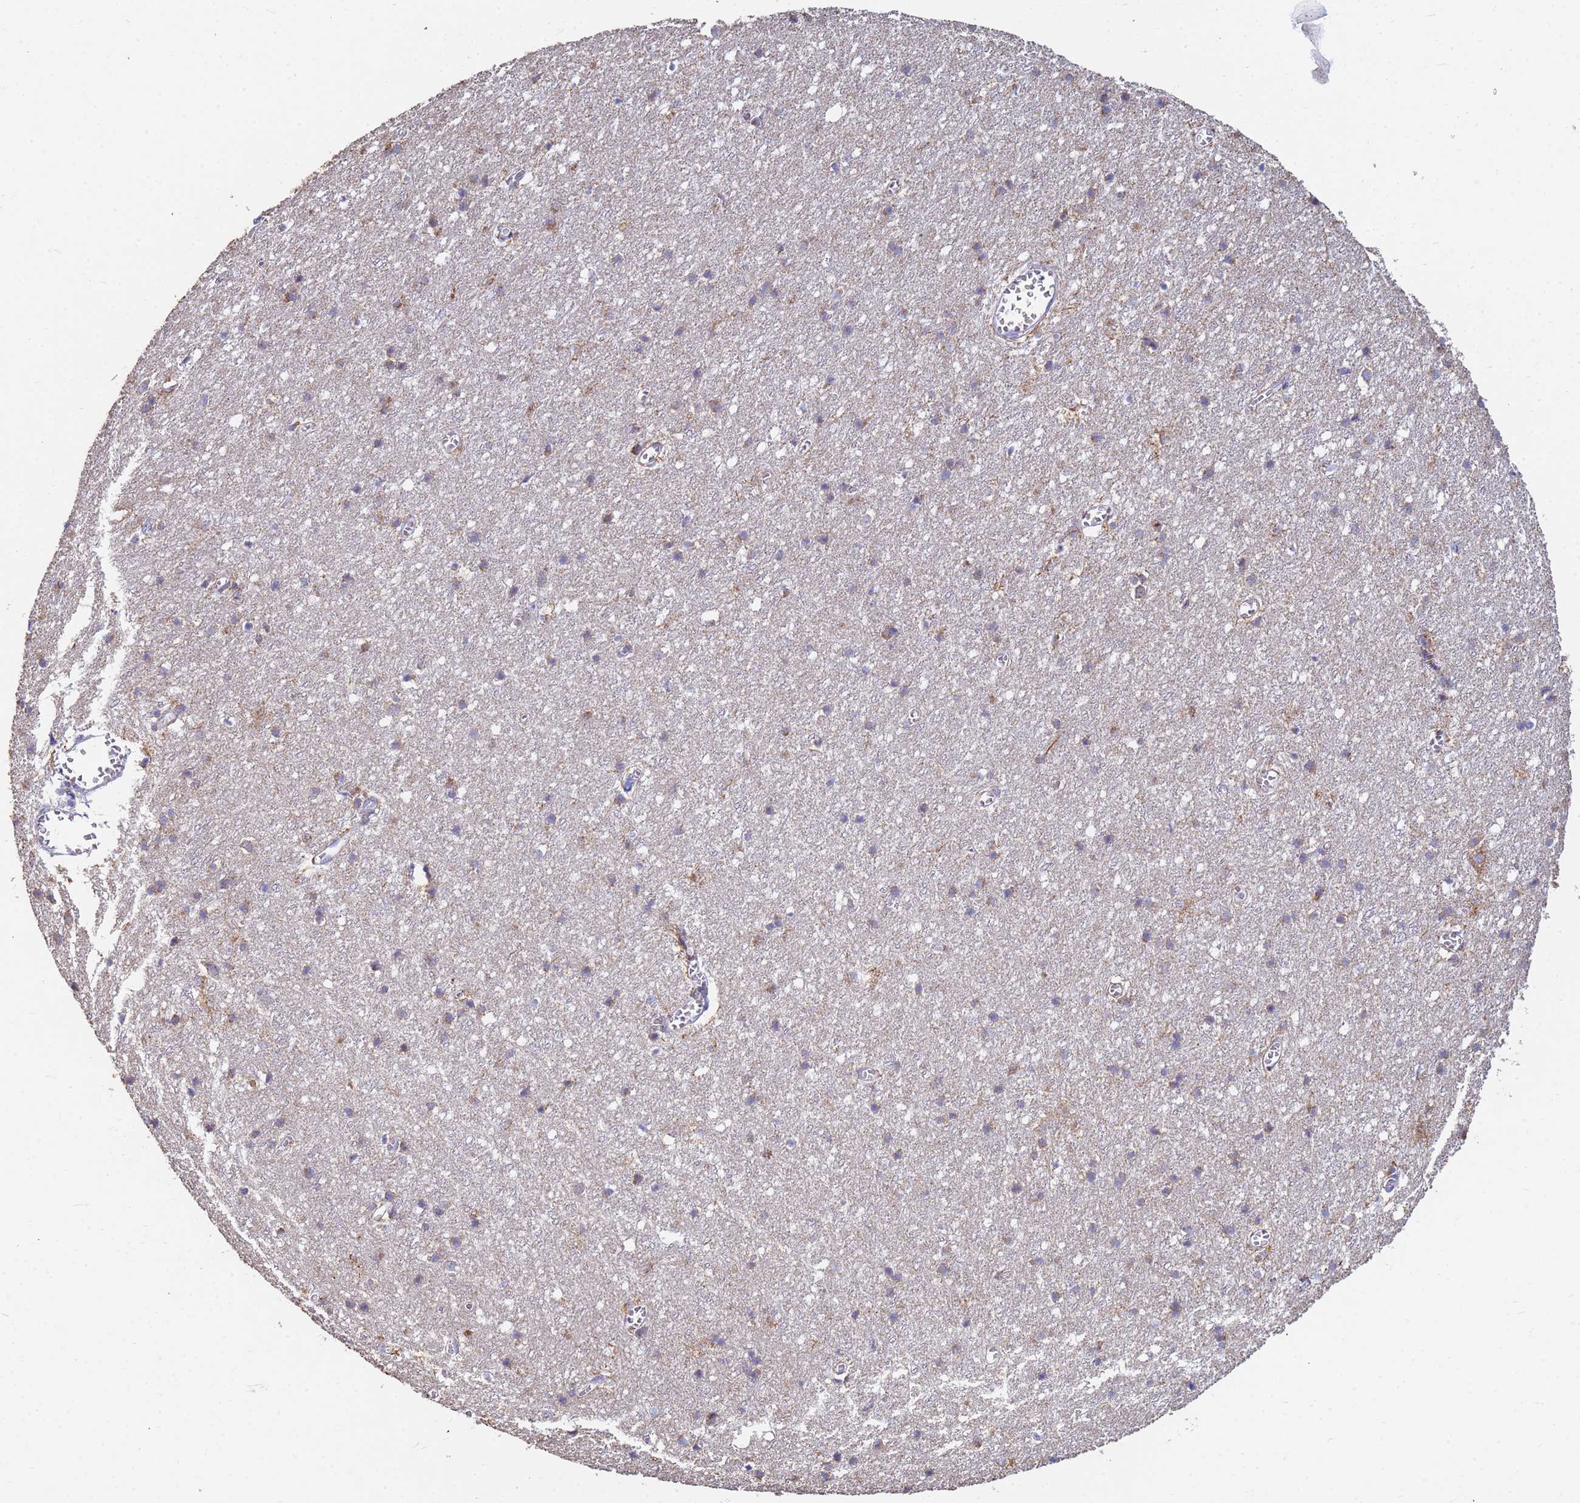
{"staining": {"intensity": "negative", "quantity": "none", "location": "none"}, "tissue": "cerebral cortex", "cell_type": "Endothelial cells", "image_type": "normal", "snomed": [{"axis": "morphology", "description": "Normal tissue, NOS"}, {"axis": "topography", "description": "Cerebral cortex"}], "caption": "Immunohistochemistry (IHC) of unremarkable cerebral cortex exhibits no expression in endothelial cells.", "gene": "UQCRHL", "patient": {"sex": "female", "age": 64}}